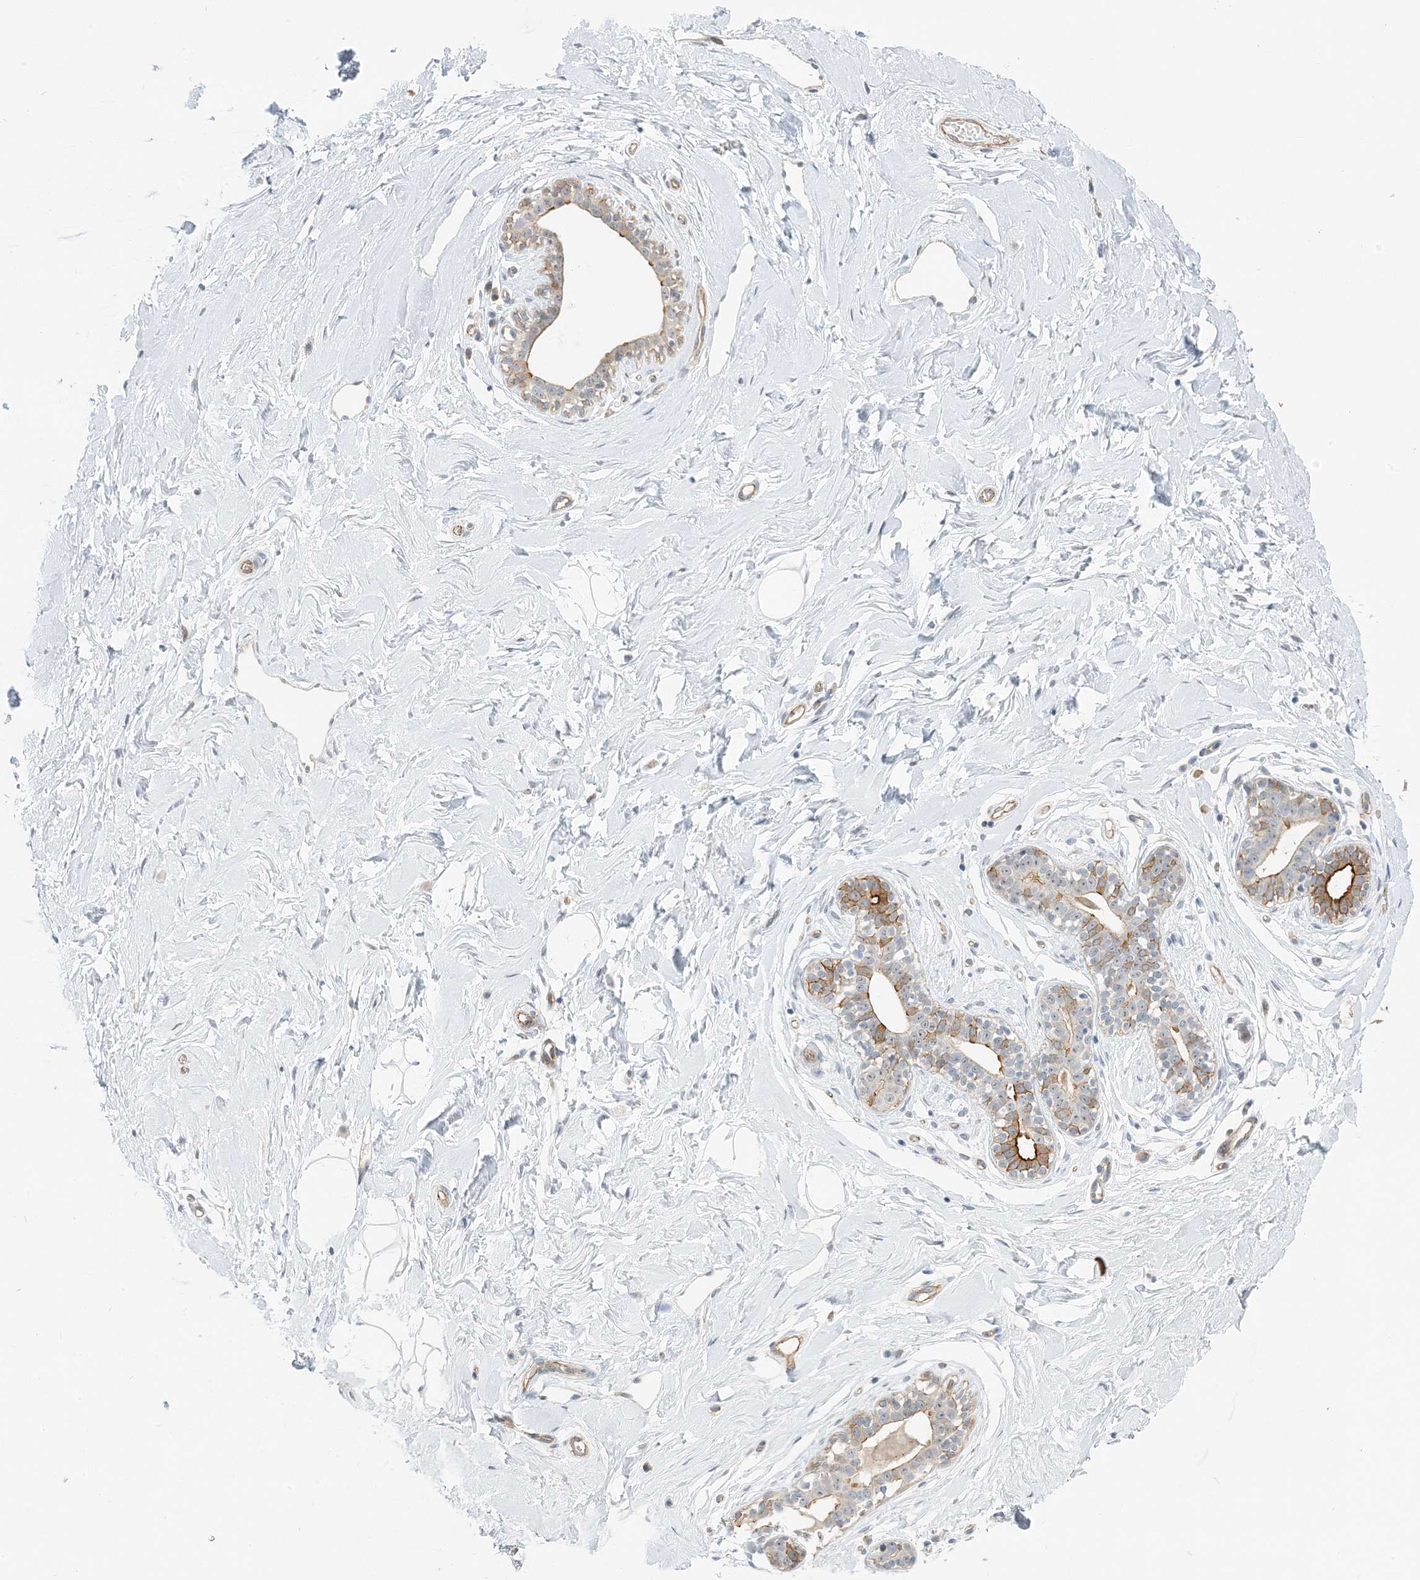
{"staining": {"intensity": "negative", "quantity": "none", "location": "none"}, "tissue": "breast", "cell_type": "Adipocytes", "image_type": "normal", "snomed": [{"axis": "morphology", "description": "Normal tissue, NOS"}, {"axis": "morphology", "description": "Adenoma, NOS"}, {"axis": "topography", "description": "Breast"}], "caption": "The immunohistochemistry (IHC) image has no significant positivity in adipocytes of breast.", "gene": "IL36B", "patient": {"sex": "female", "age": 23}}